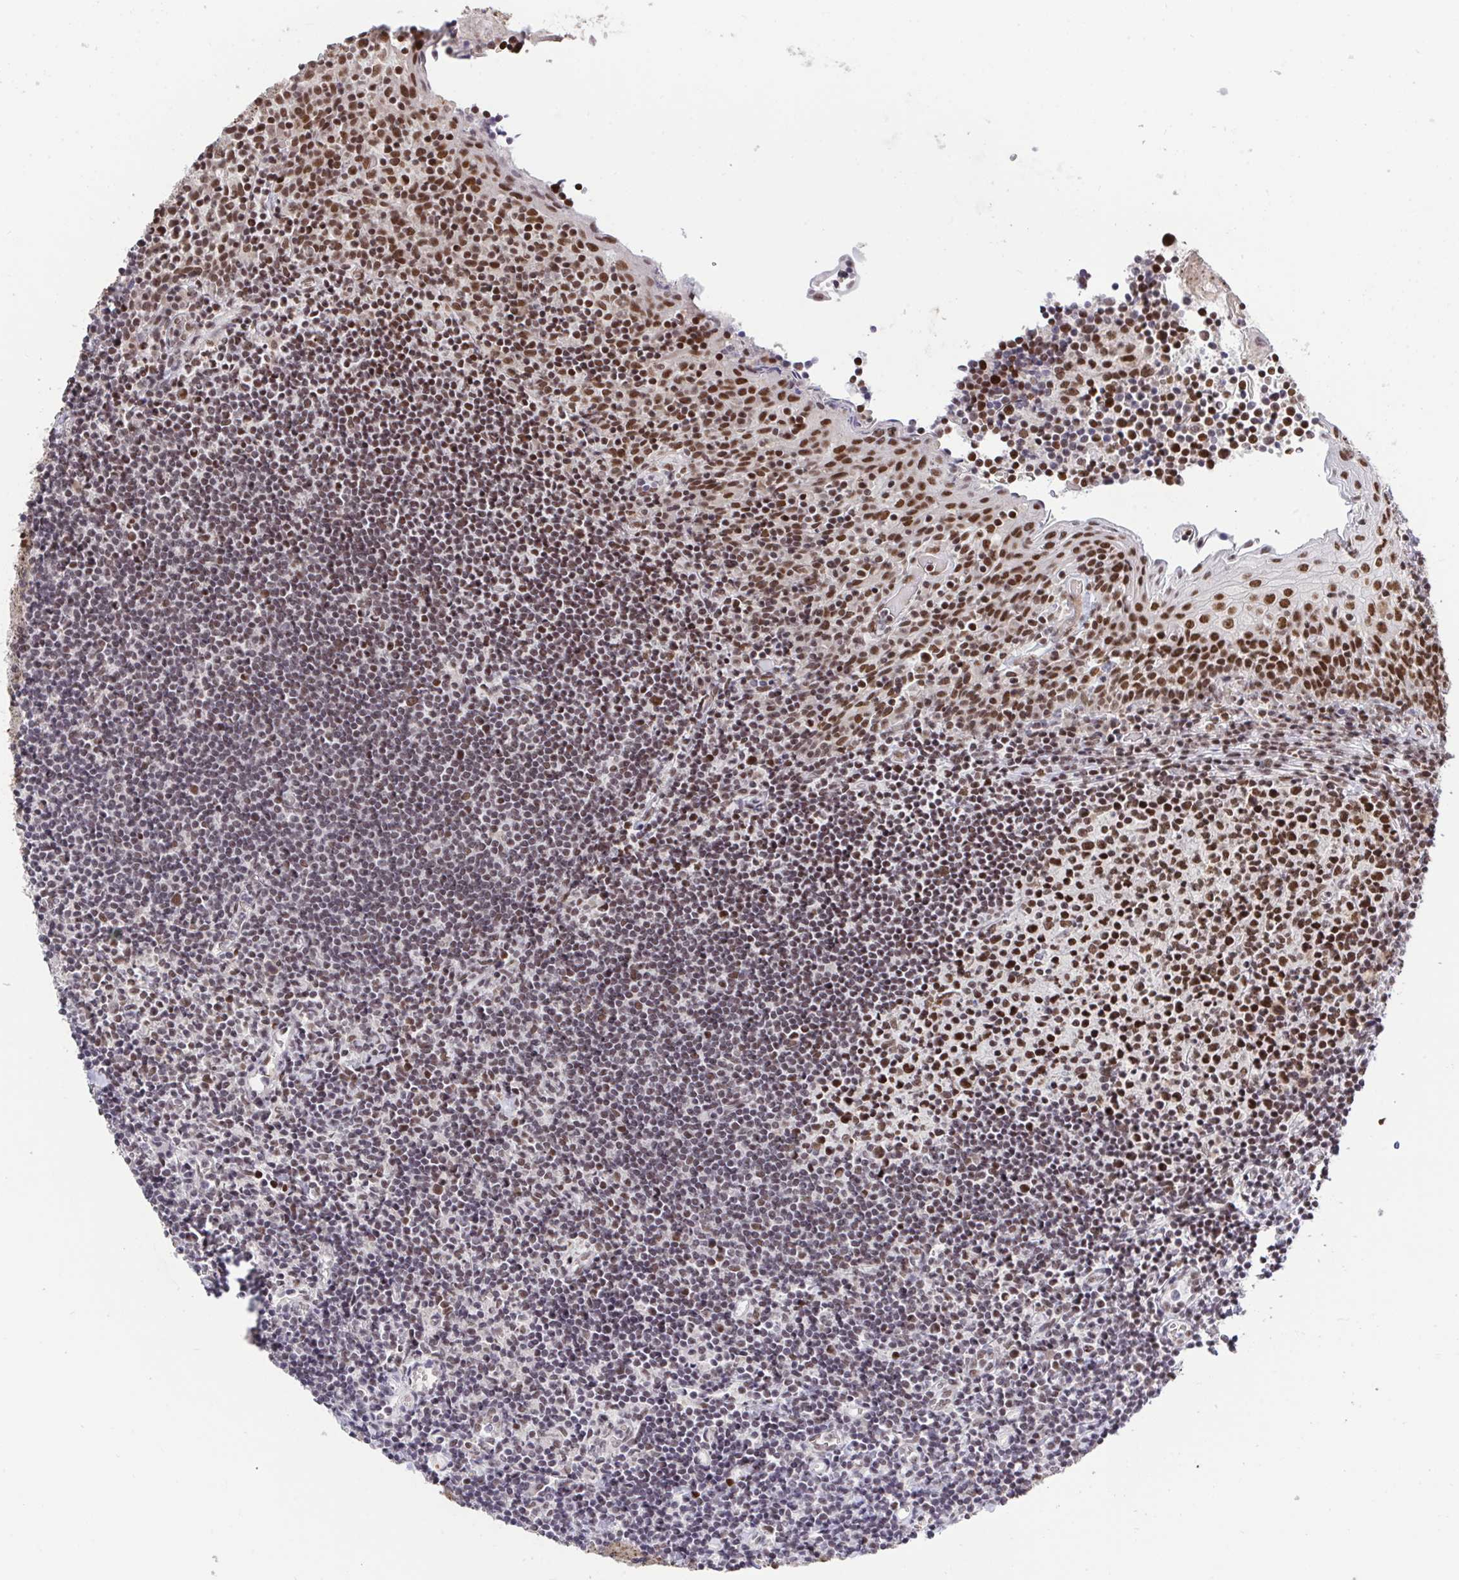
{"staining": {"intensity": "strong", "quantity": ">75%", "location": "nuclear"}, "tissue": "tonsil", "cell_type": "Germinal center cells", "image_type": "normal", "snomed": [{"axis": "morphology", "description": "Normal tissue, NOS"}, {"axis": "topography", "description": "Tonsil"}], "caption": "Tonsil stained with a brown dye displays strong nuclear positive positivity in approximately >75% of germinal center cells.", "gene": "ENSG00000268083", "patient": {"sex": "female", "age": 10}}